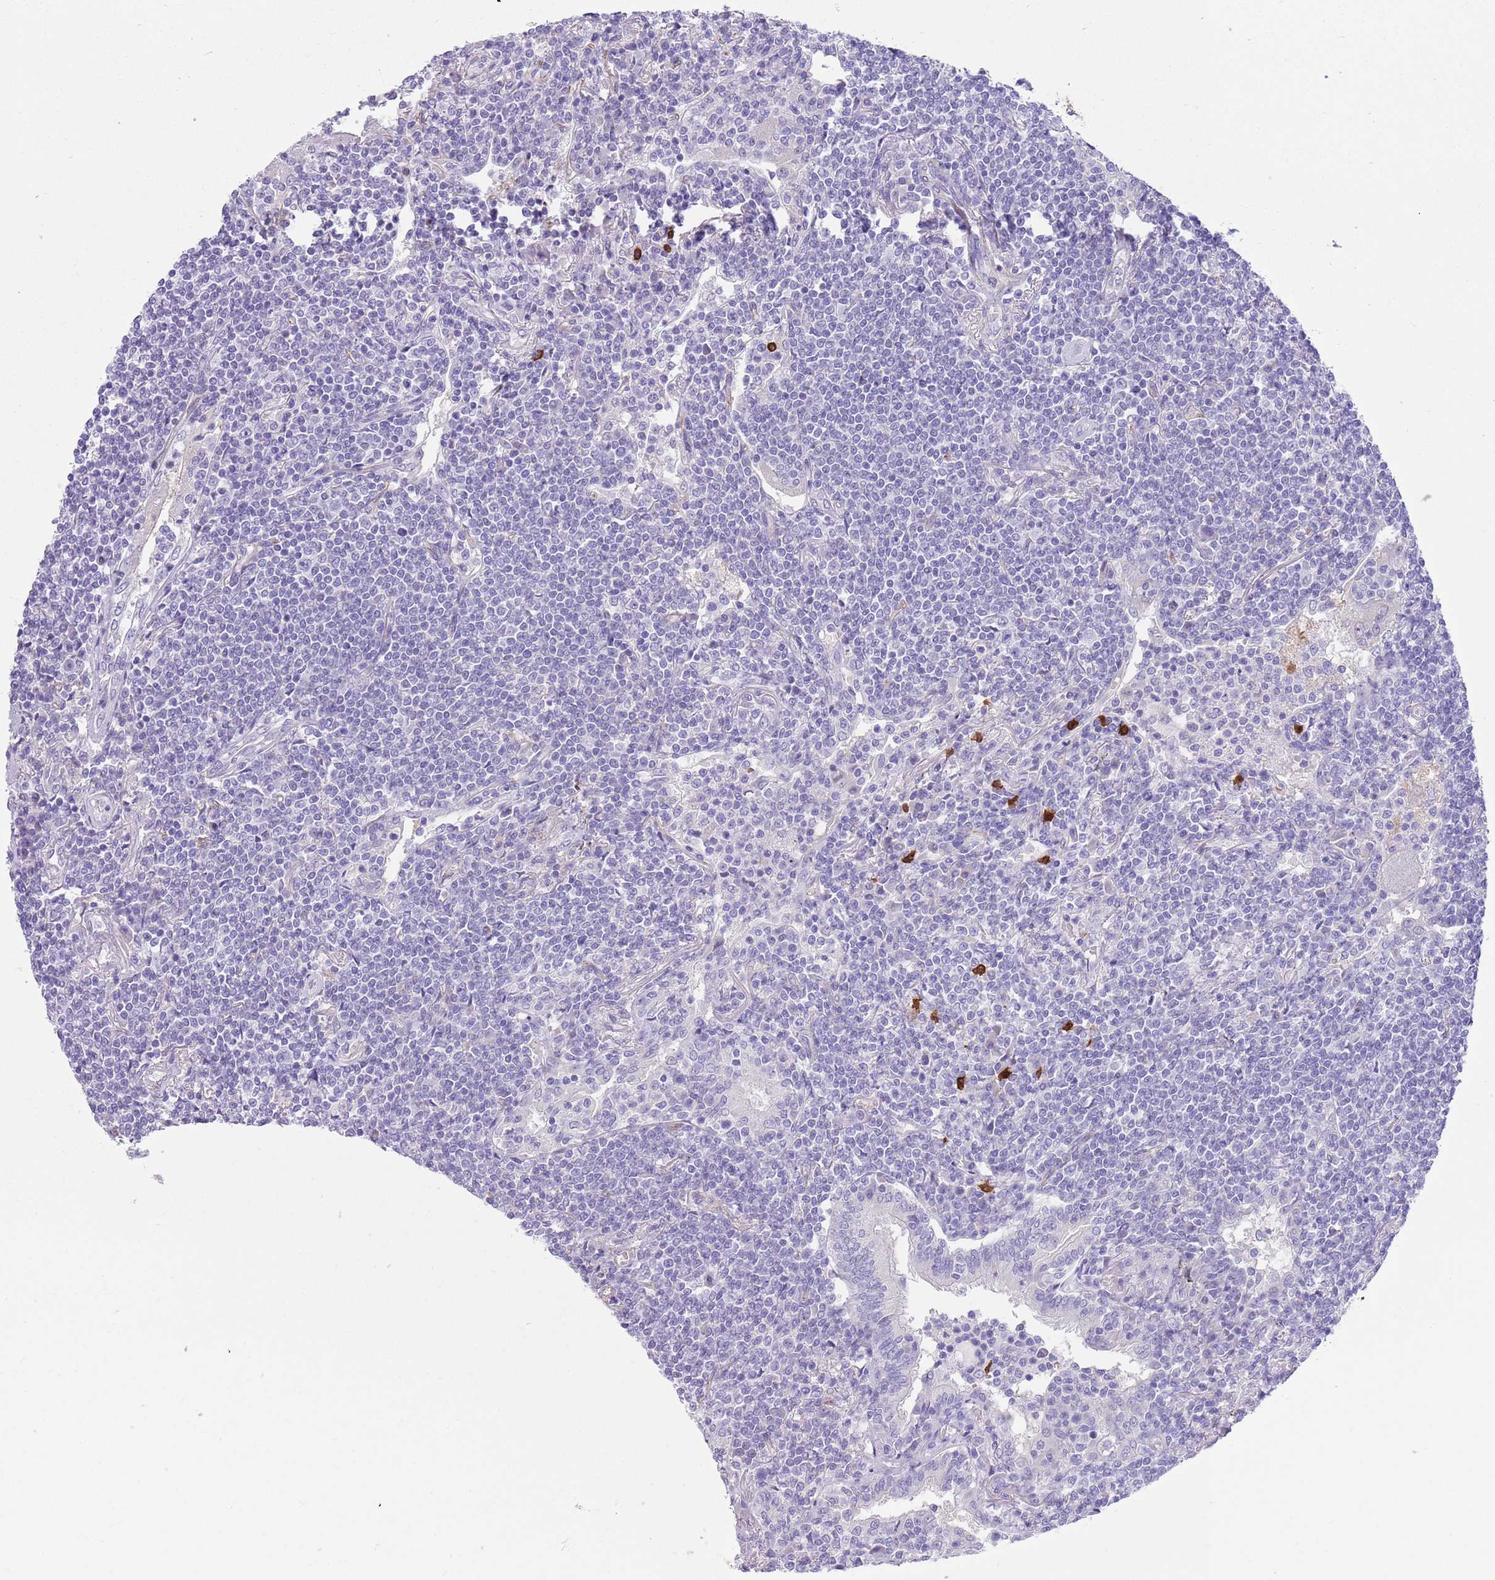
{"staining": {"intensity": "negative", "quantity": "none", "location": "none"}, "tissue": "lymphoma", "cell_type": "Tumor cells", "image_type": "cancer", "snomed": [{"axis": "morphology", "description": "Malignant lymphoma, non-Hodgkin's type, Low grade"}, {"axis": "topography", "description": "Lung"}], "caption": "There is no significant positivity in tumor cells of low-grade malignant lymphoma, non-Hodgkin's type. (Brightfield microscopy of DAB immunohistochemistry at high magnification).", "gene": "TSGA13", "patient": {"sex": "female", "age": 71}}